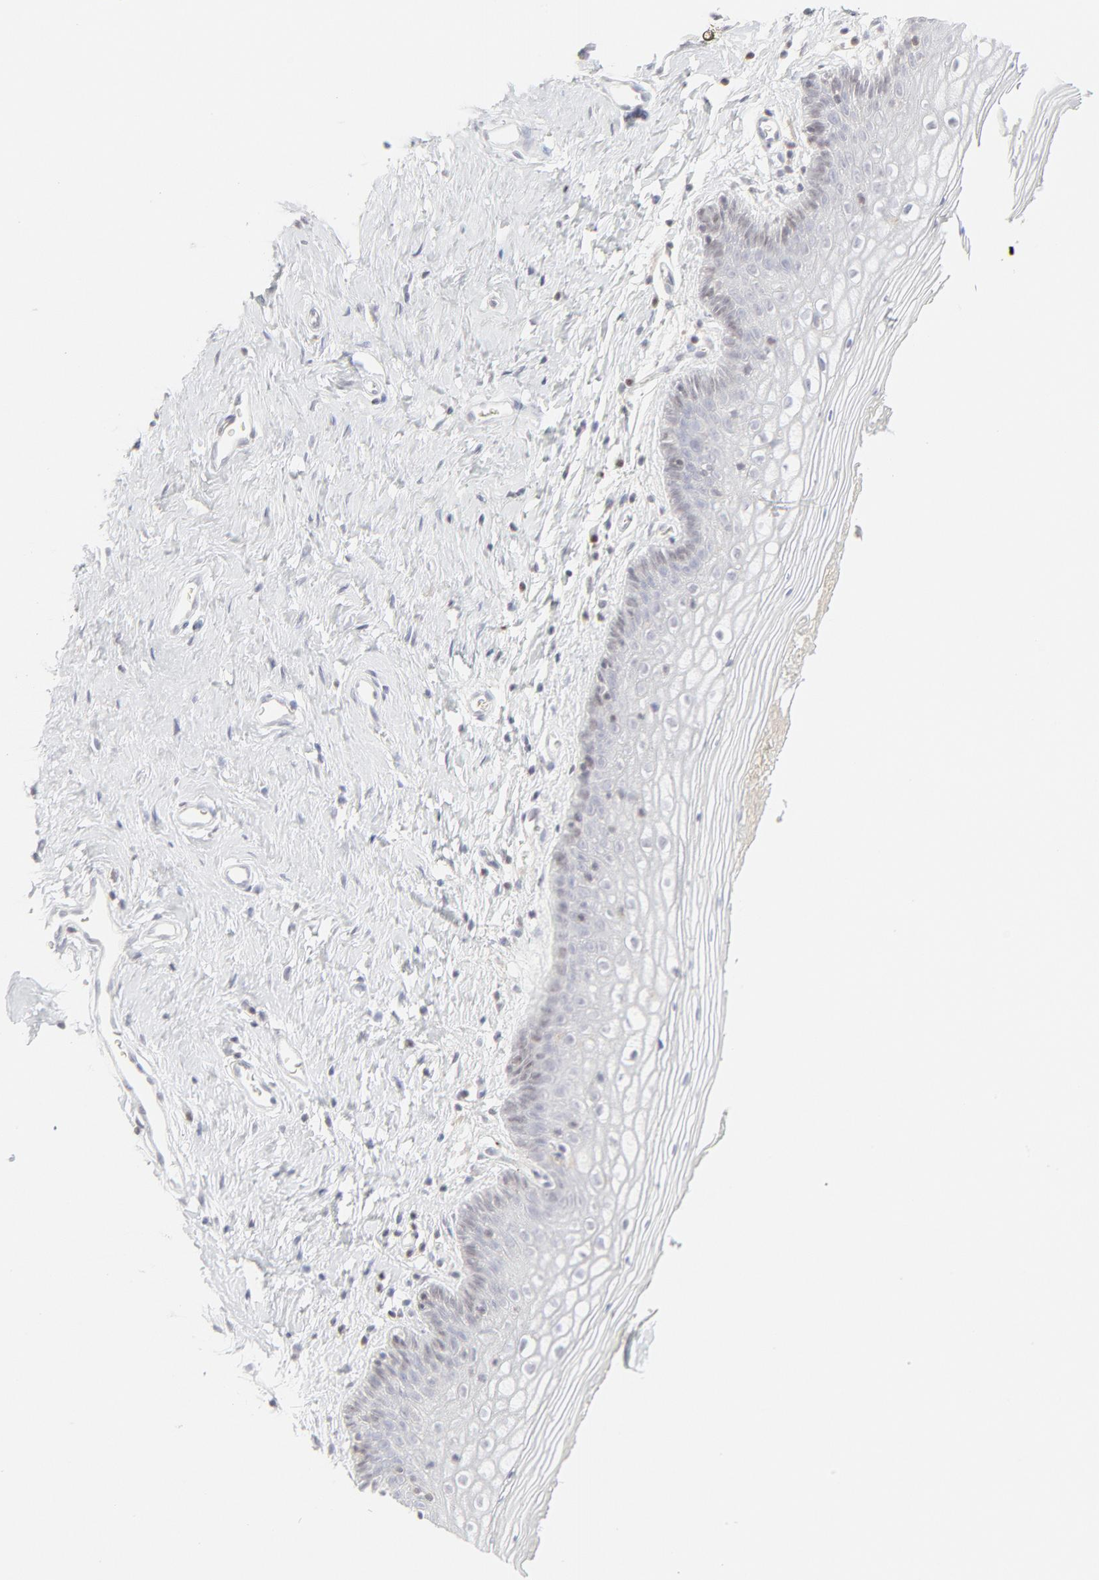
{"staining": {"intensity": "negative", "quantity": "none", "location": "none"}, "tissue": "vagina", "cell_type": "Squamous epithelial cells", "image_type": "normal", "snomed": [{"axis": "morphology", "description": "Normal tissue, NOS"}, {"axis": "topography", "description": "Vagina"}], "caption": "Micrograph shows no significant protein positivity in squamous epithelial cells of benign vagina. (DAB immunohistochemistry (IHC), high magnification).", "gene": "PRKCB", "patient": {"sex": "female", "age": 46}}